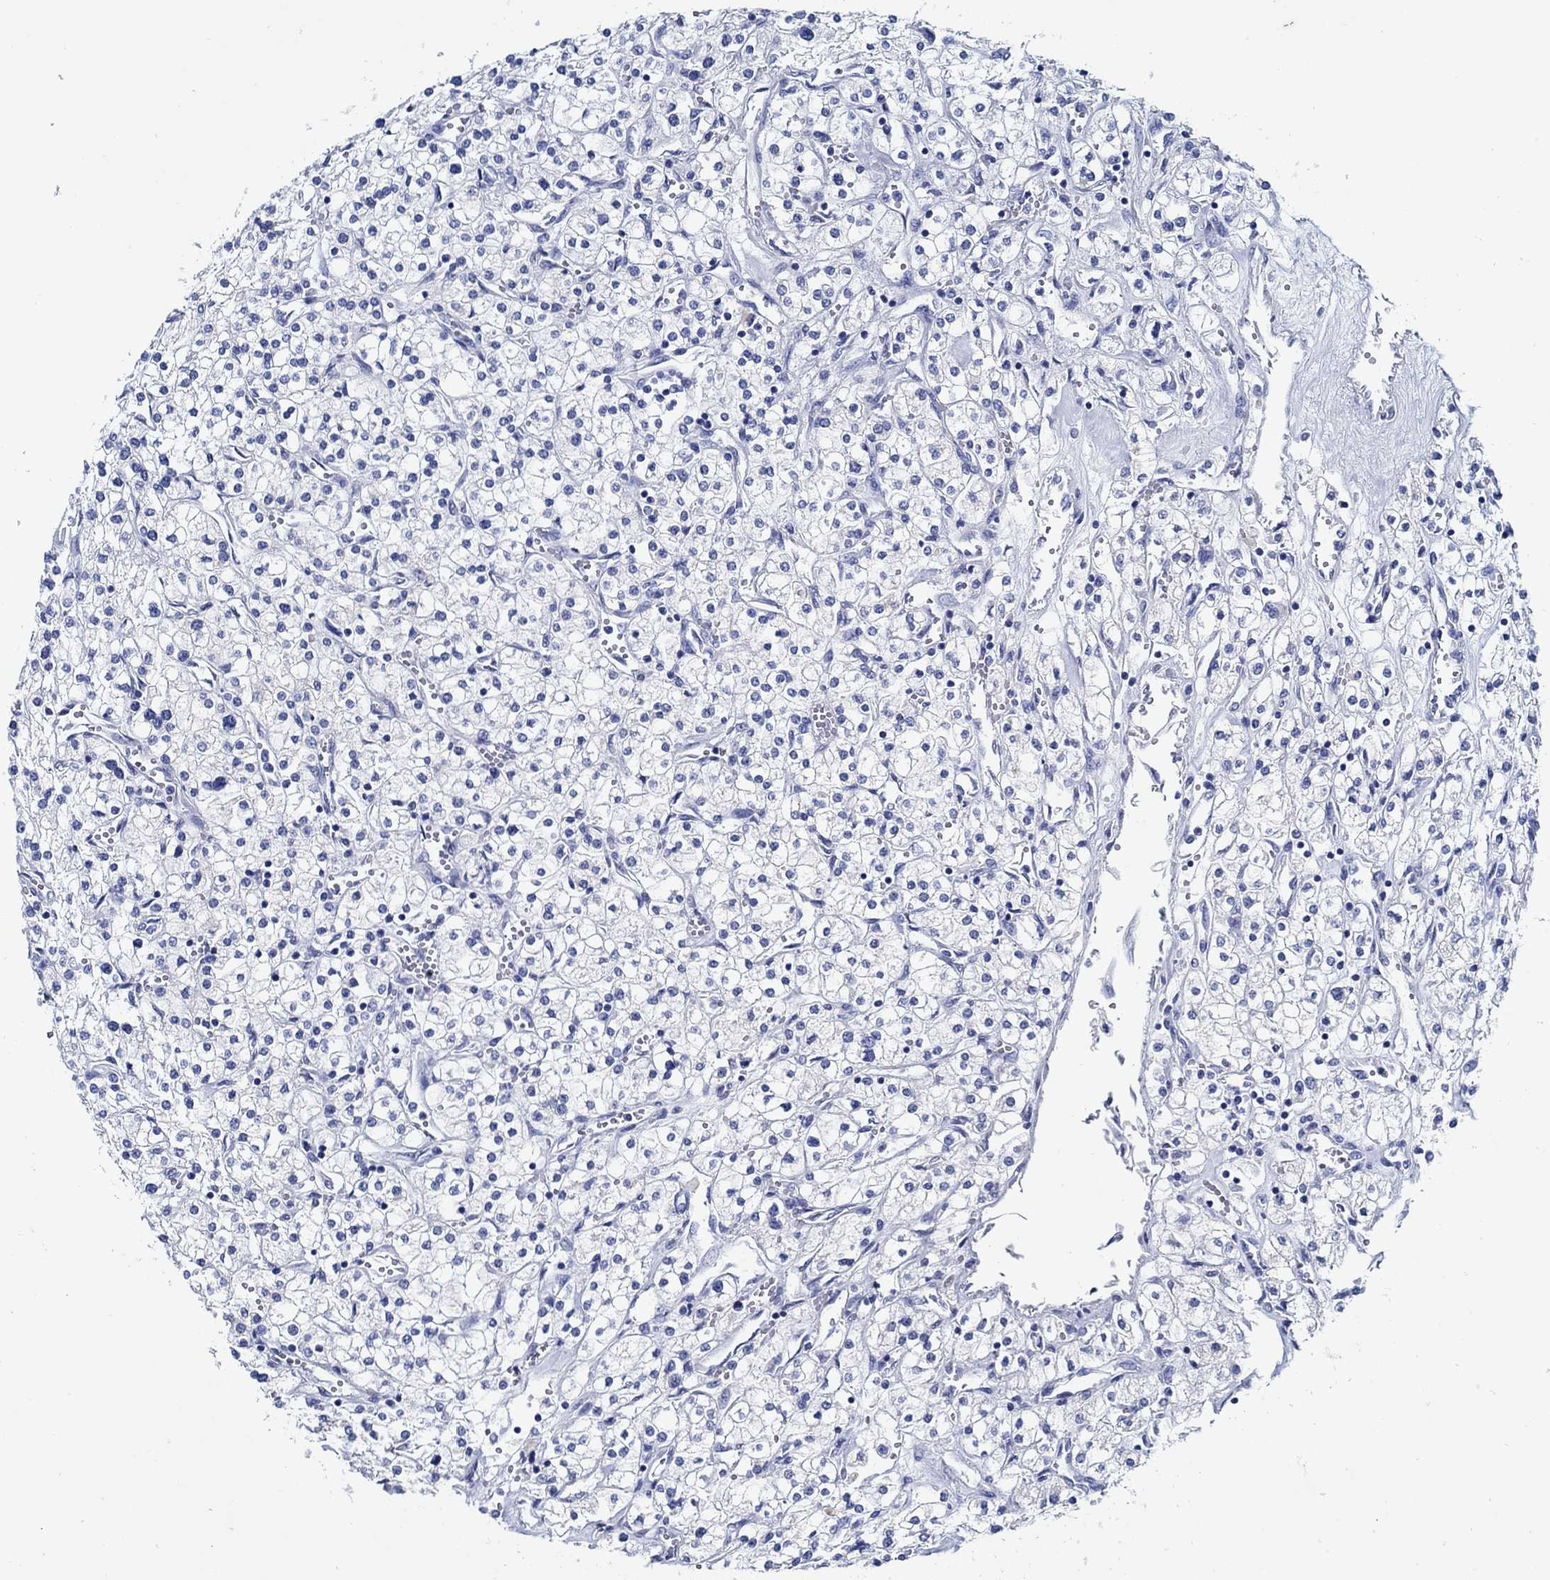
{"staining": {"intensity": "negative", "quantity": "none", "location": "none"}, "tissue": "renal cancer", "cell_type": "Tumor cells", "image_type": "cancer", "snomed": [{"axis": "morphology", "description": "Adenocarcinoma, NOS"}, {"axis": "topography", "description": "Kidney"}], "caption": "Immunohistochemistry image of neoplastic tissue: human renal cancer (adenocarcinoma) stained with DAB reveals no significant protein positivity in tumor cells.", "gene": "PAX9", "patient": {"sex": "male", "age": 80}}